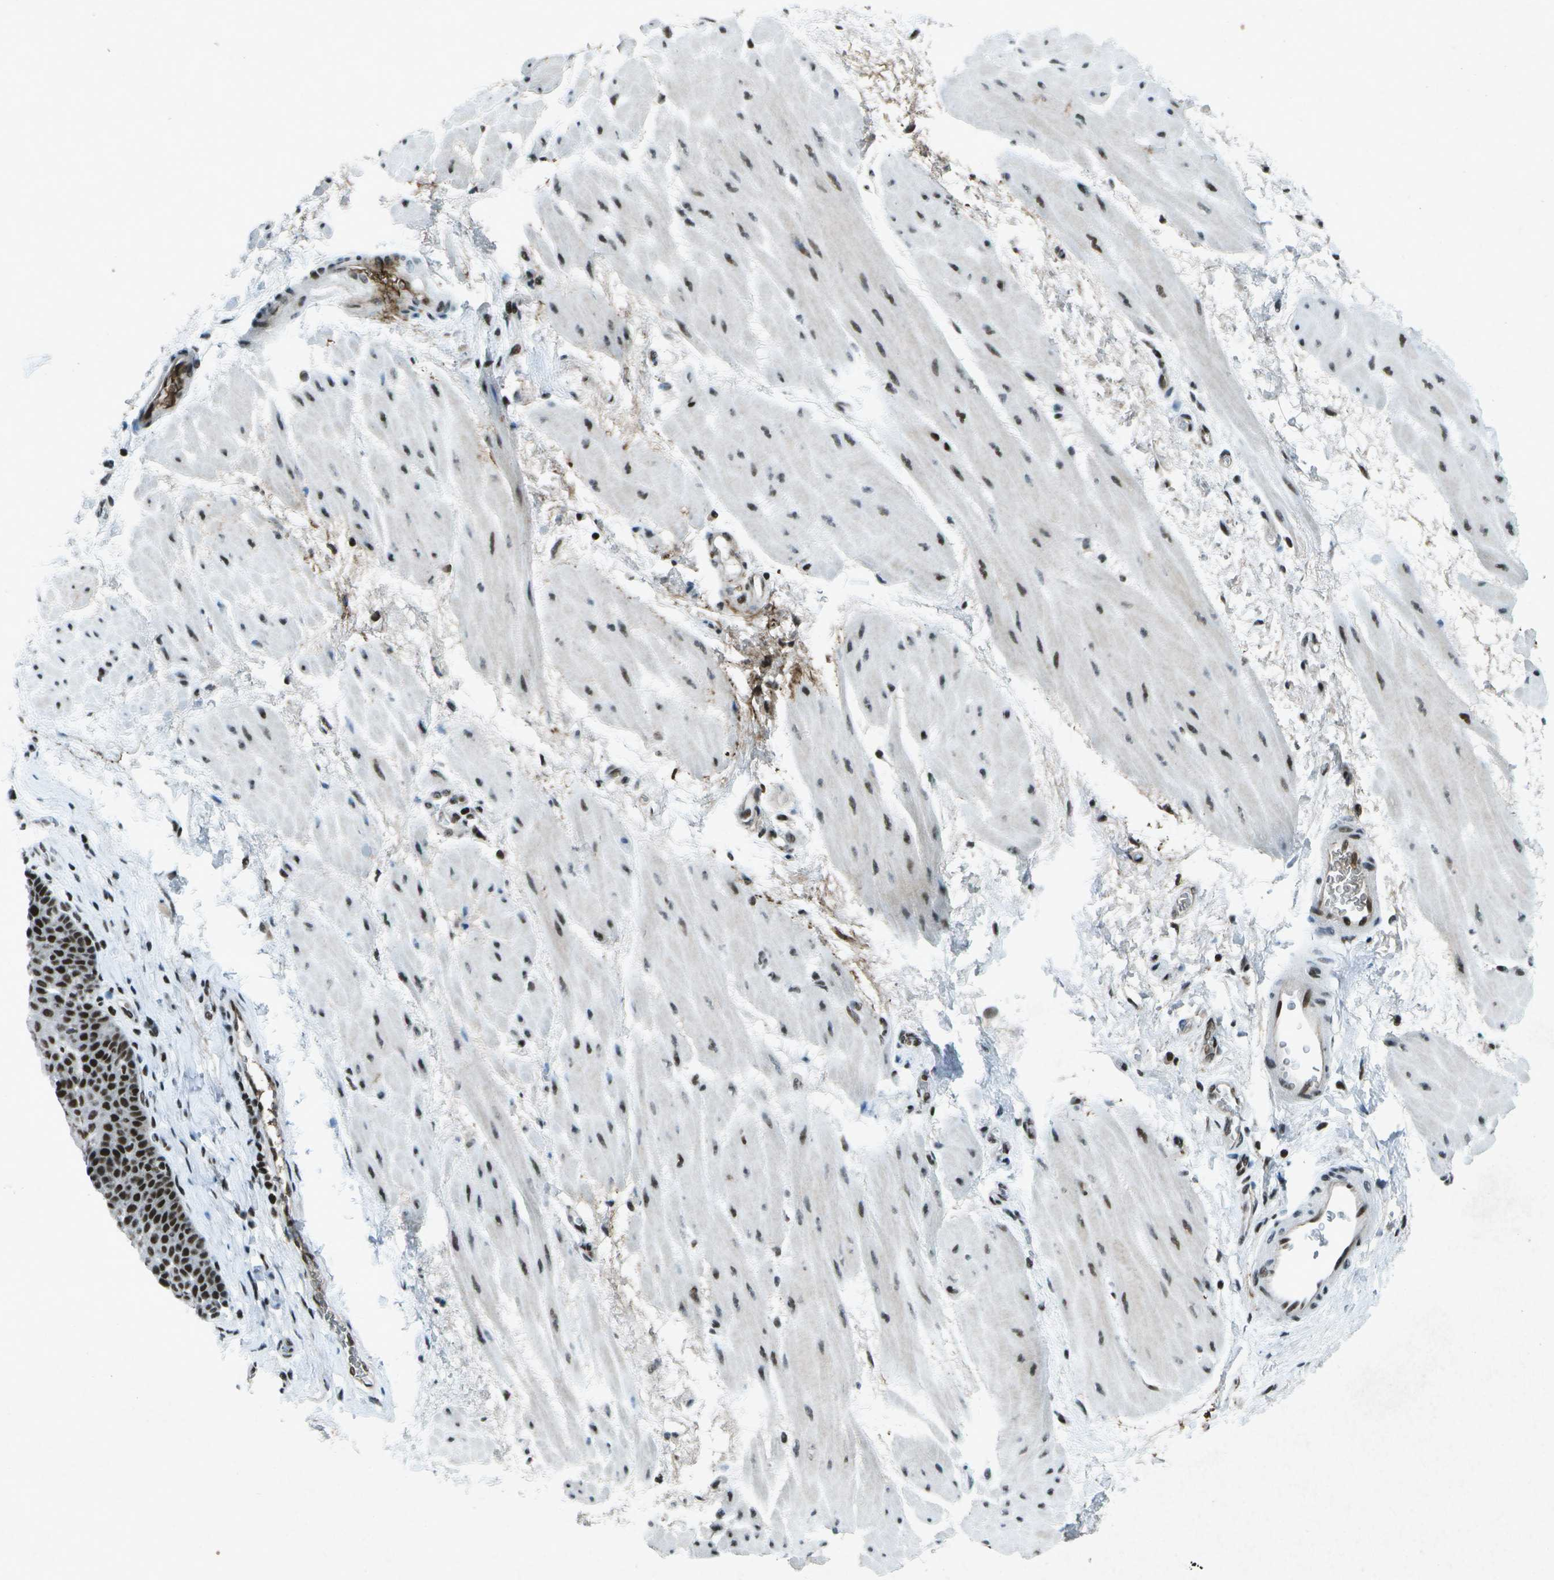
{"staining": {"intensity": "strong", "quantity": ">75%", "location": "nuclear"}, "tissue": "esophagus", "cell_type": "Squamous epithelial cells", "image_type": "normal", "snomed": [{"axis": "morphology", "description": "Normal tissue, NOS"}, {"axis": "topography", "description": "Esophagus"}], "caption": "Immunohistochemistry (IHC) histopathology image of benign esophagus: human esophagus stained using immunohistochemistry (IHC) shows high levels of strong protein expression localized specifically in the nuclear of squamous epithelial cells, appearing as a nuclear brown color.", "gene": "MTA2", "patient": {"sex": "male", "age": 48}}